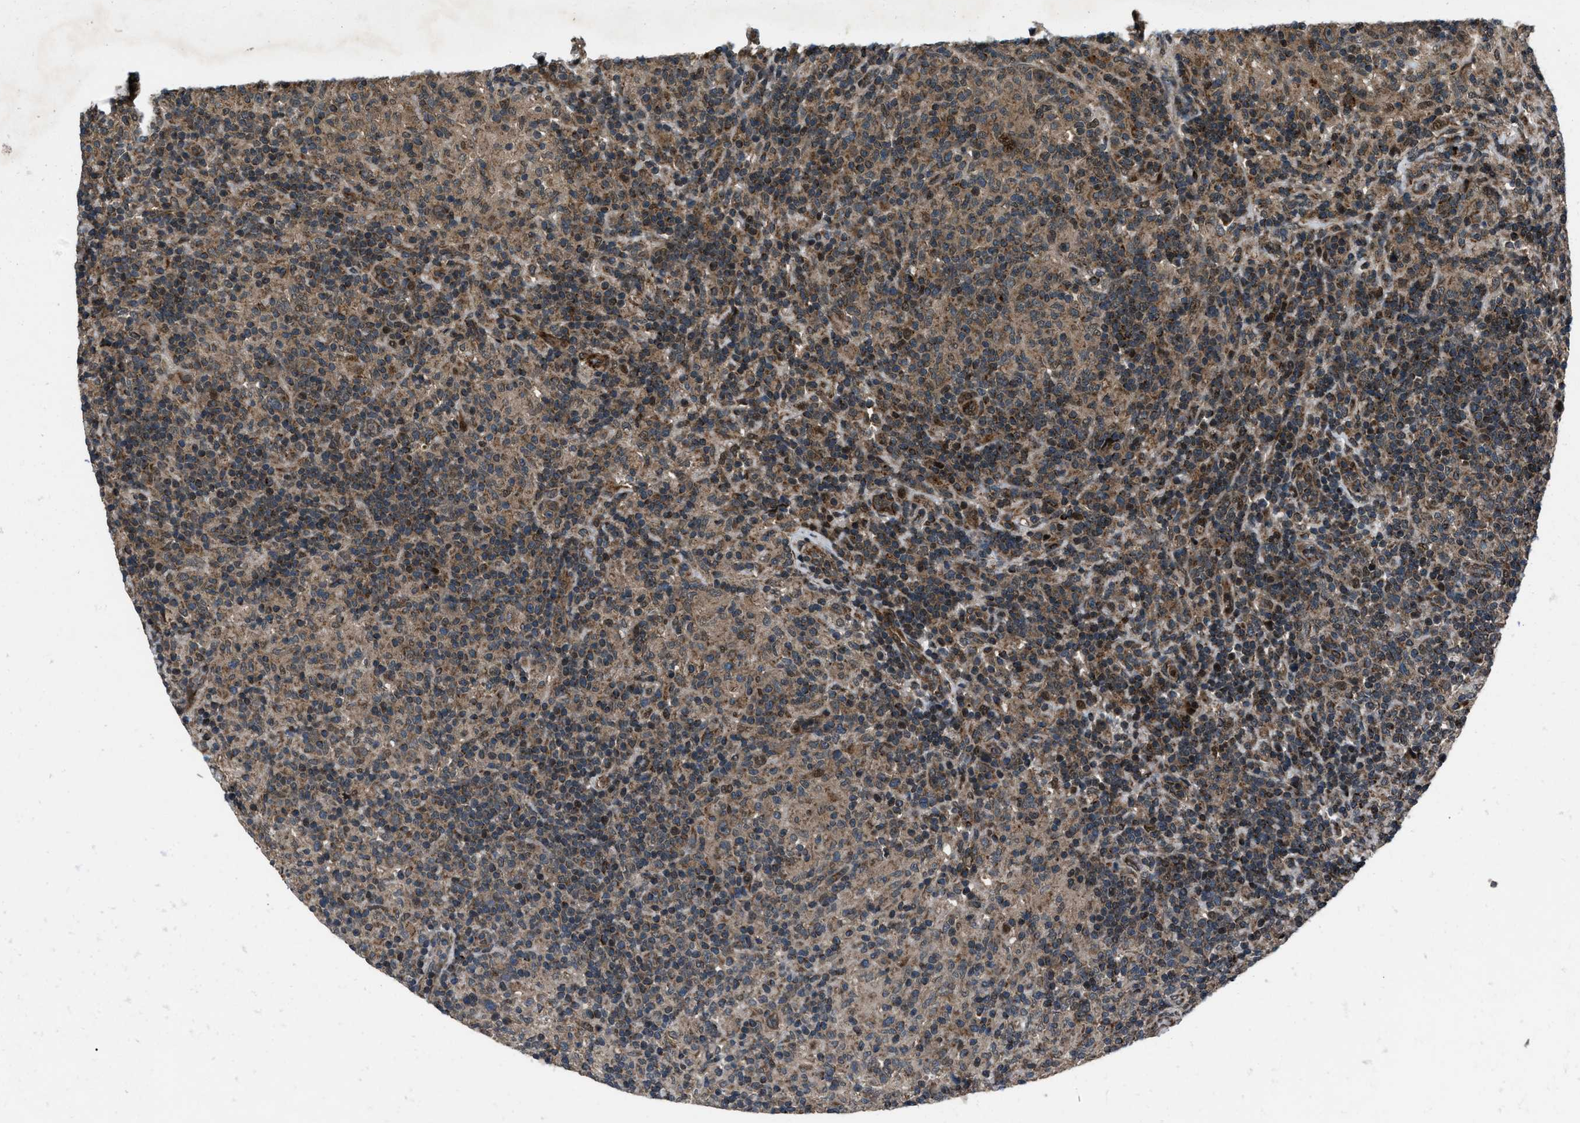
{"staining": {"intensity": "moderate", "quantity": ">75%", "location": "cytoplasmic/membranous"}, "tissue": "lymphoma", "cell_type": "Tumor cells", "image_type": "cancer", "snomed": [{"axis": "morphology", "description": "Hodgkin's disease, NOS"}, {"axis": "topography", "description": "Lymph node"}], "caption": "Tumor cells display moderate cytoplasmic/membranous expression in about >75% of cells in lymphoma.", "gene": "IRAK4", "patient": {"sex": "male", "age": 70}}